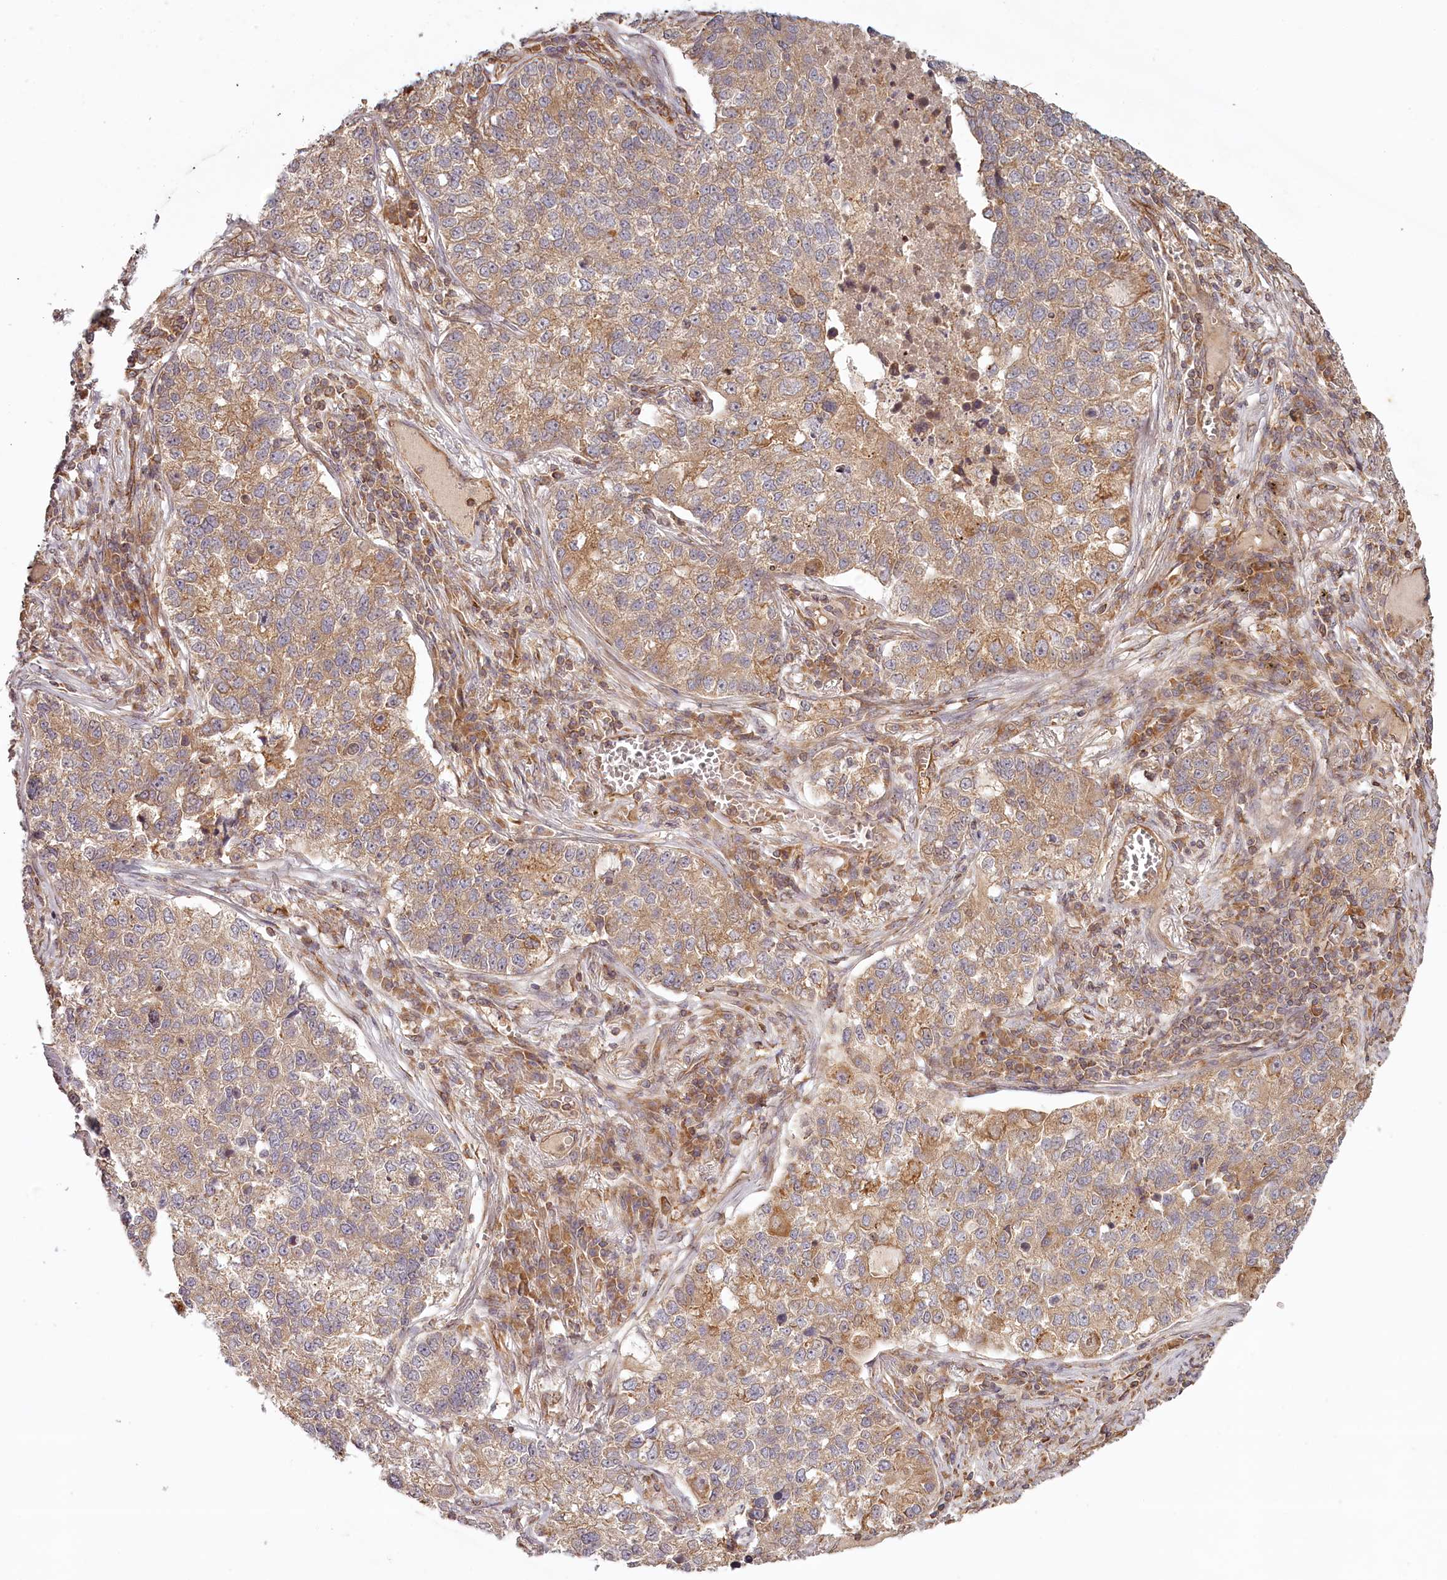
{"staining": {"intensity": "moderate", "quantity": "25%-75%", "location": "cytoplasmic/membranous"}, "tissue": "lung cancer", "cell_type": "Tumor cells", "image_type": "cancer", "snomed": [{"axis": "morphology", "description": "Adenocarcinoma, NOS"}, {"axis": "topography", "description": "Lung"}], "caption": "Lung adenocarcinoma stained with a protein marker exhibits moderate staining in tumor cells.", "gene": "TMIE", "patient": {"sex": "male", "age": 49}}